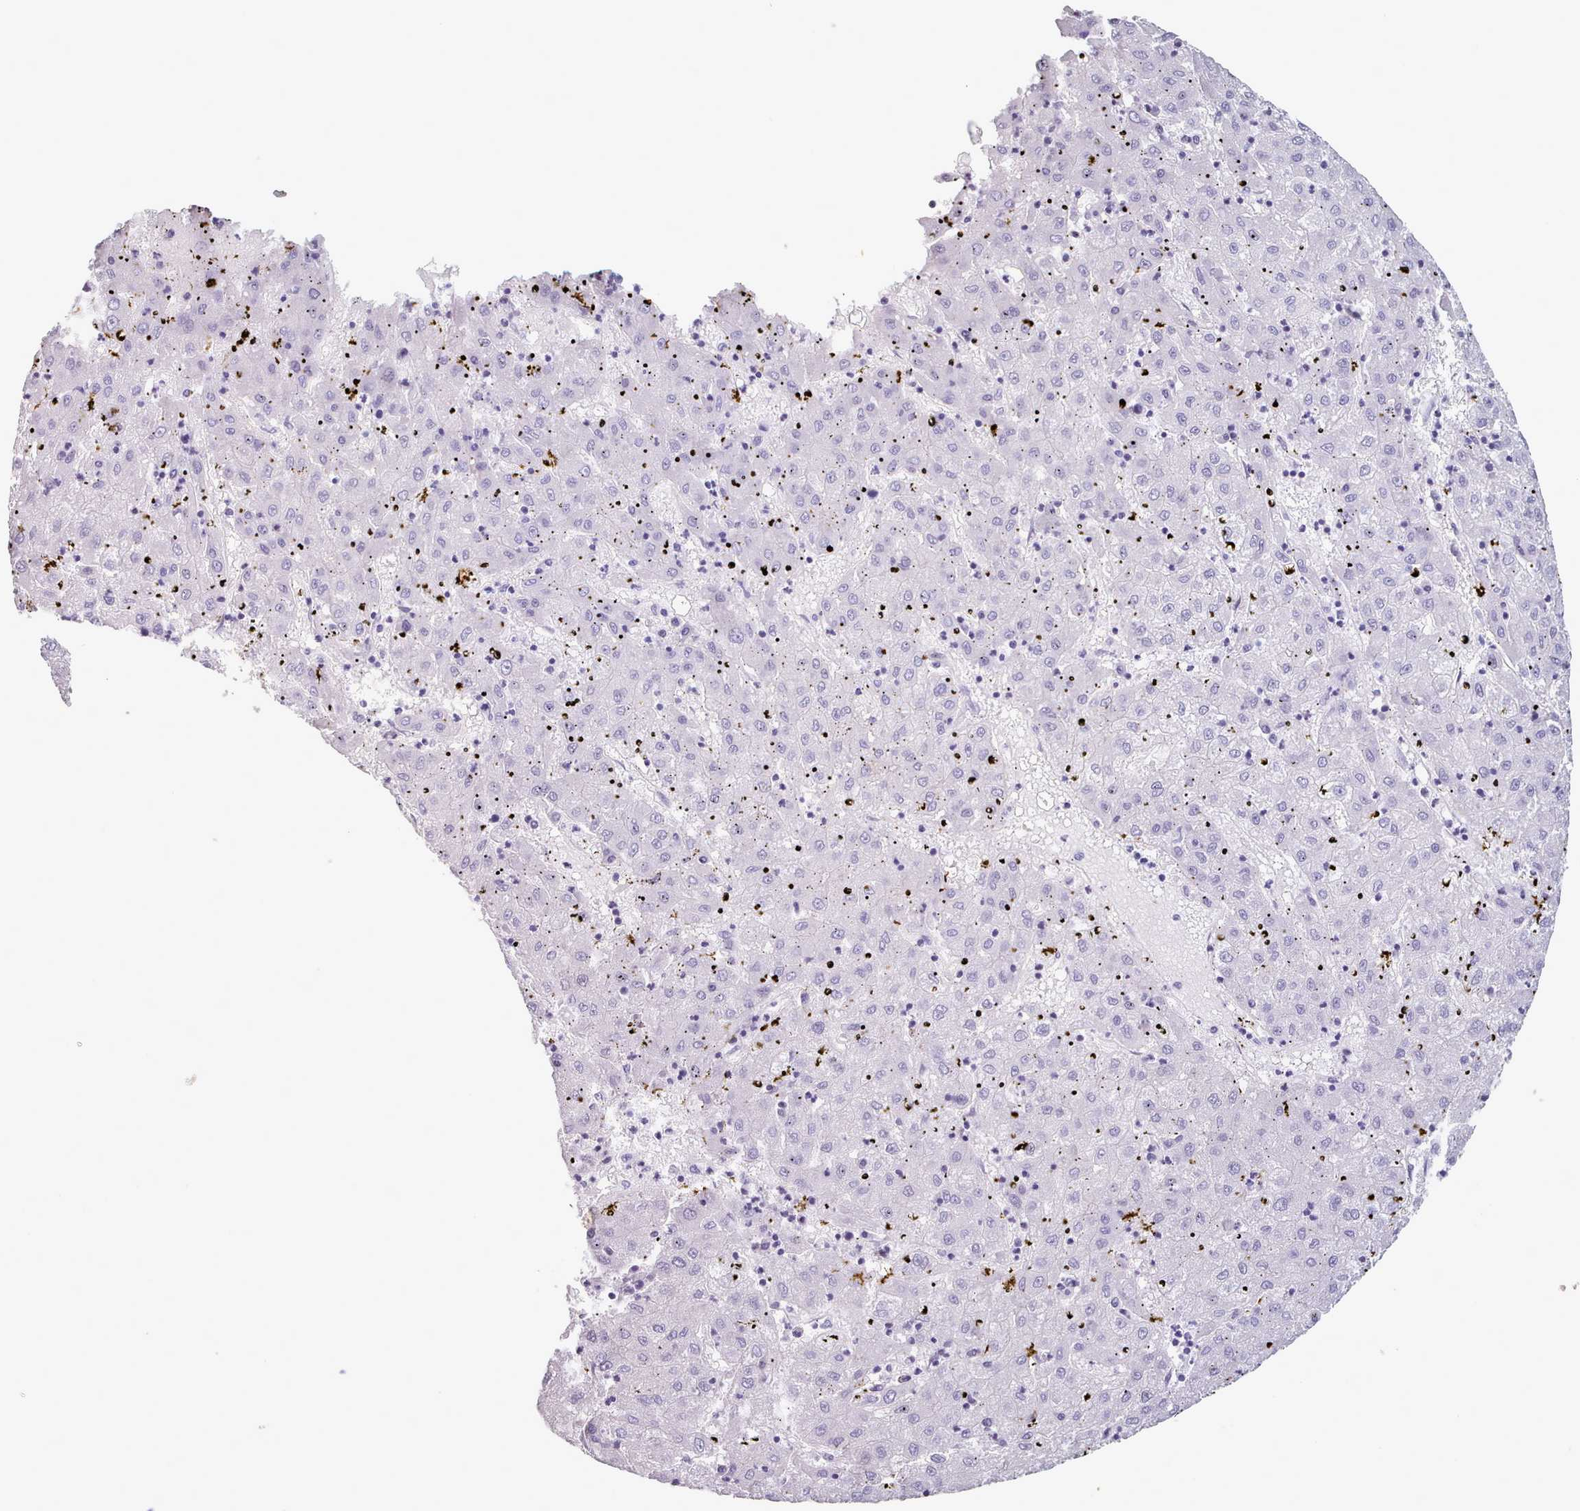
{"staining": {"intensity": "negative", "quantity": "none", "location": "none"}, "tissue": "liver cancer", "cell_type": "Tumor cells", "image_type": "cancer", "snomed": [{"axis": "morphology", "description": "Carcinoma, Hepatocellular, NOS"}, {"axis": "topography", "description": "Liver"}], "caption": "Immunohistochemistry (IHC) image of human liver hepatocellular carcinoma stained for a protein (brown), which displays no expression in tumor cells.", "gene": "ZNF43", "patient": {"sex": "male", "age": 72}}